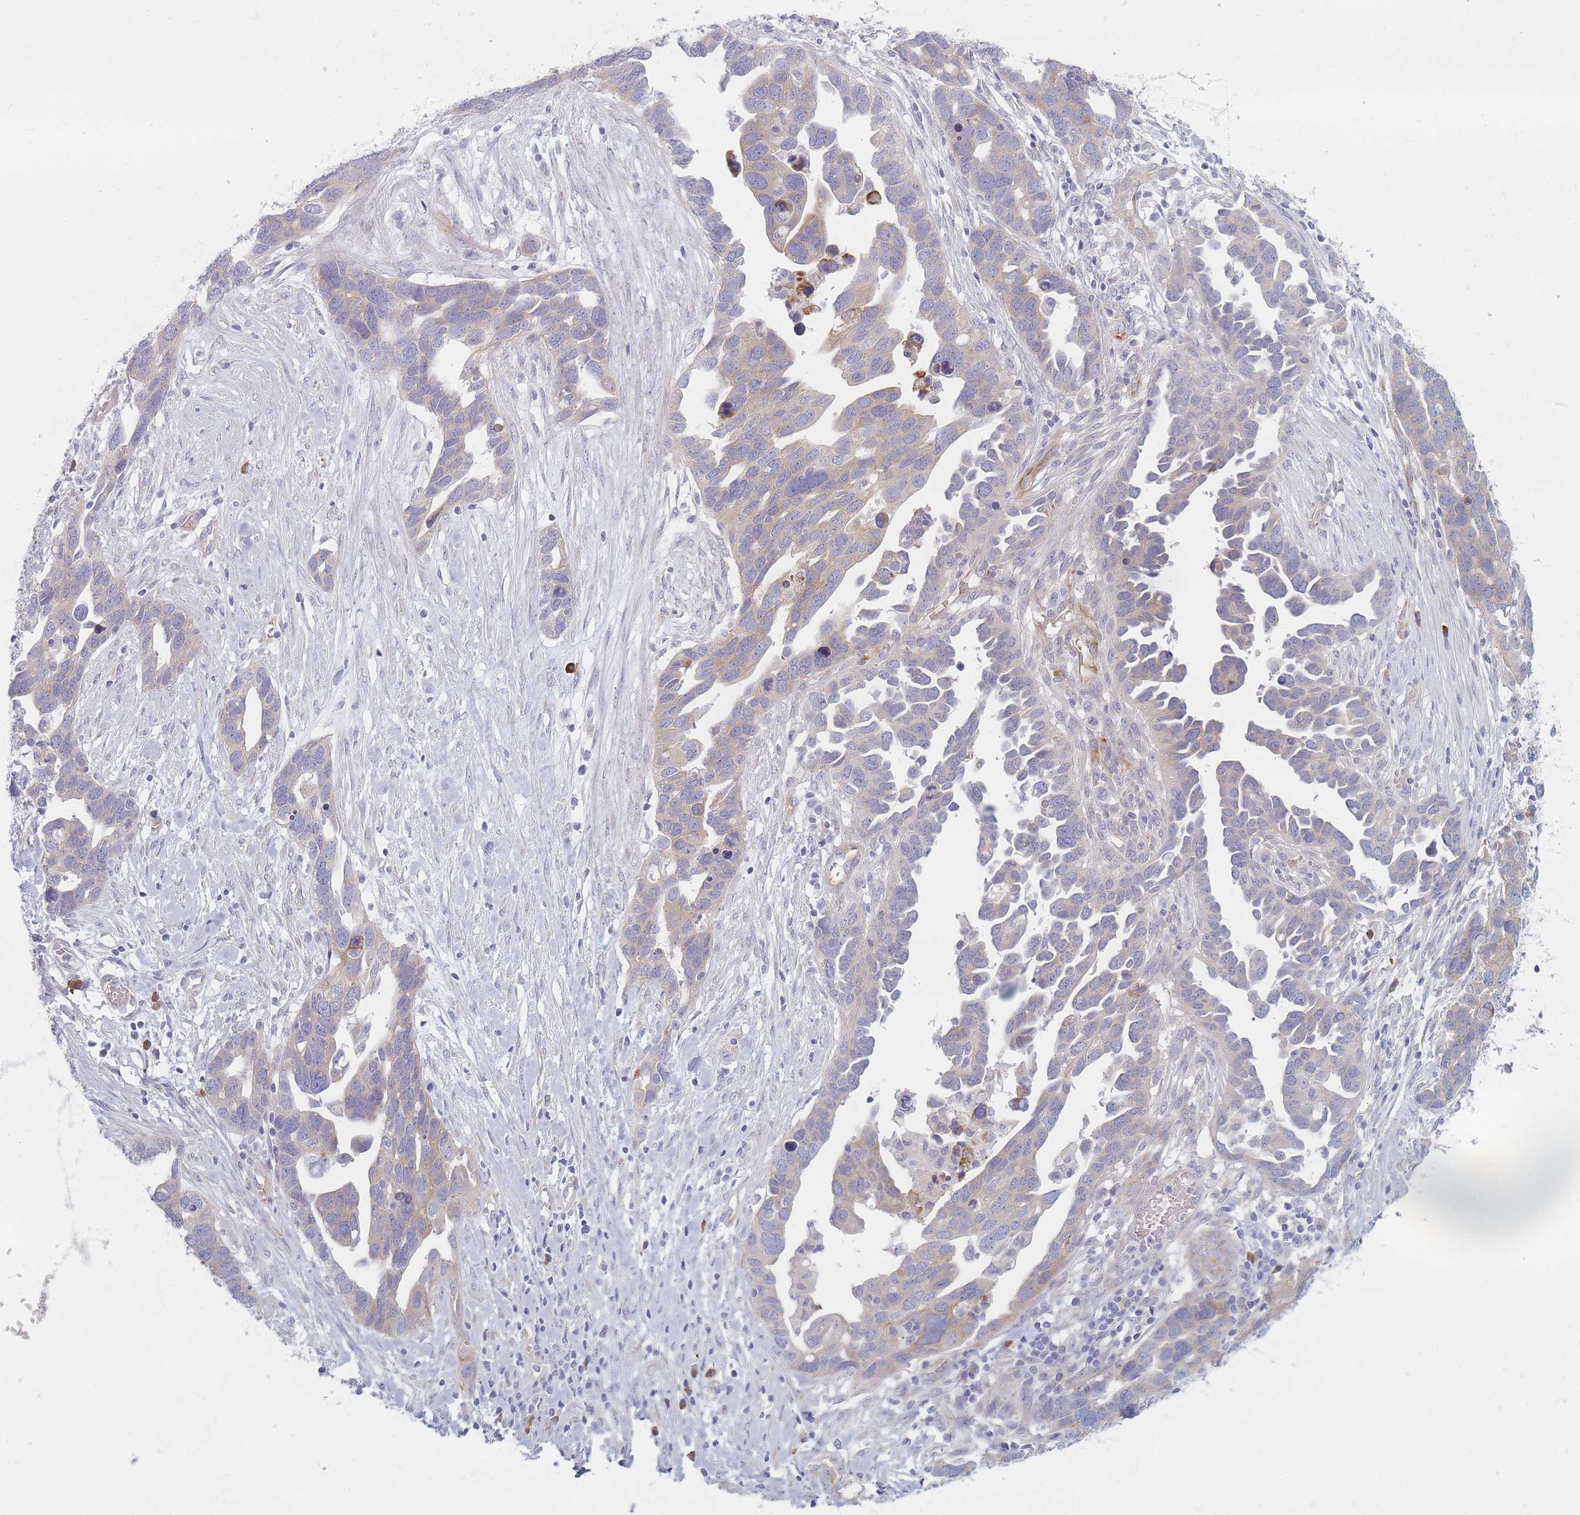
{"staining": {"intensity": "weak", "quantity": "25%-75%", "location": "cytoplasmic/membranous"}, "tissue": "ovarian cancer", "cell_type": "Tumor cells", "image_type": "cancer", "snomed": [{"axis": "morphology", "description": "Cystadenocarcinoma, serous, NOS"}, {"axis": "topography", "description": "Ovary"}], "caption": "Immunohistochemistry micrograph of neoplastic tissue: human ovarian cancer (serous cystadenocarcinoma) stained using IHC exhibits low levels of weak protein expression localized specifically in the cytoplasmic/membranous of tumor cells, appearing as a cytoplasmic/membranous brown color.", "gene": "ERBIN", "patient": {"sex": "female", "age": 54}}